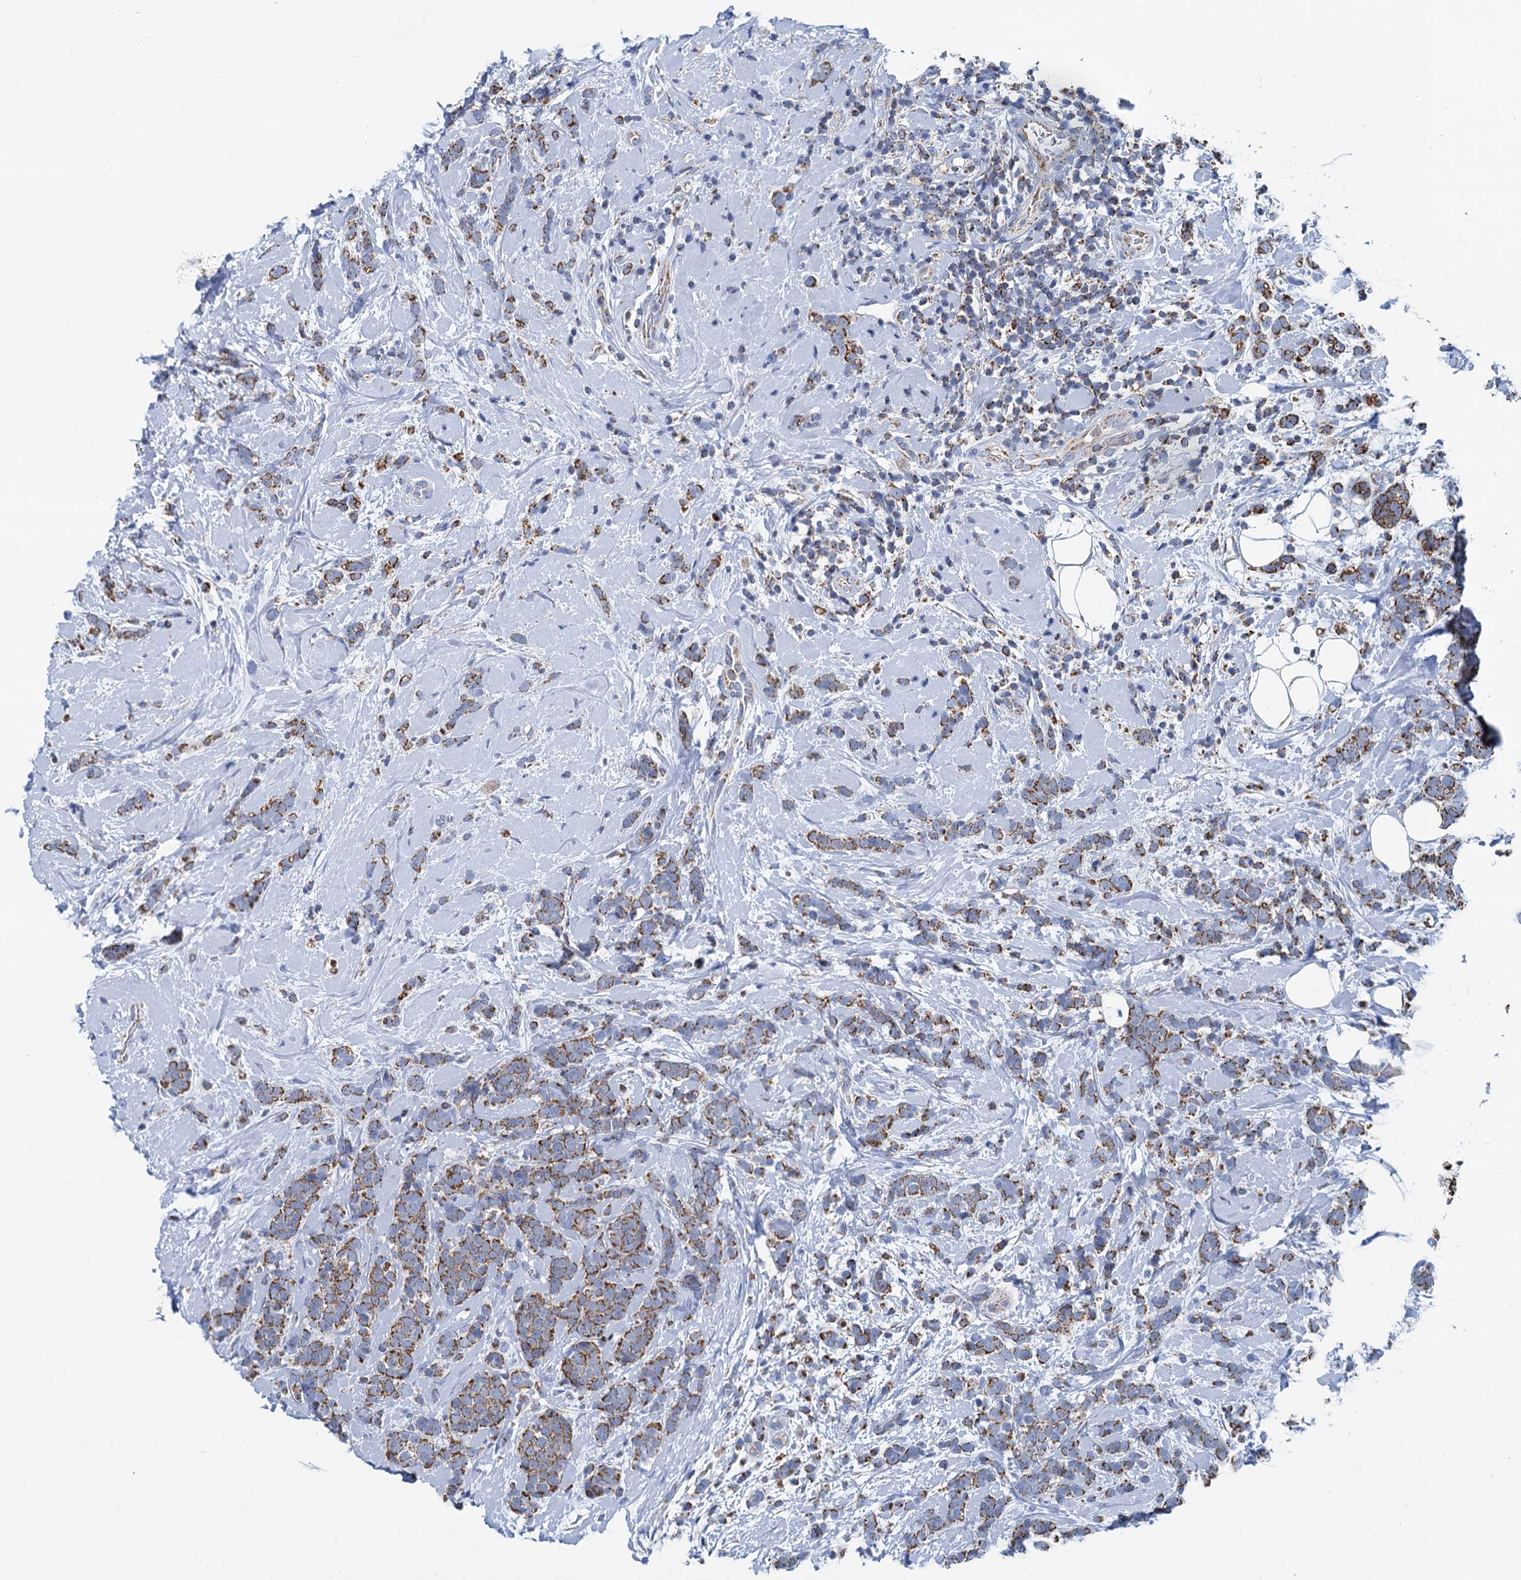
{"staining": {"intensity": "moderate", "quantity": ">75%", "location": "cytoplasmic/membranous"}, "tissue": "breast cancer", "cell_type": "Tumor cells", "image_type": "cancer", "snomed": [{"axis": "morphology", "description": "Lobular carcinoma"}, {"axis": "topography", "description": "Breast"}], "caption": "Lobular carcinoma (breast) stained with a brown dye displays moderate cytoplasmic/membranous positive positivity in about >75% of tumor cells.", "gene": "CCP110", "patient": {"sex": "female", "age": 58}}